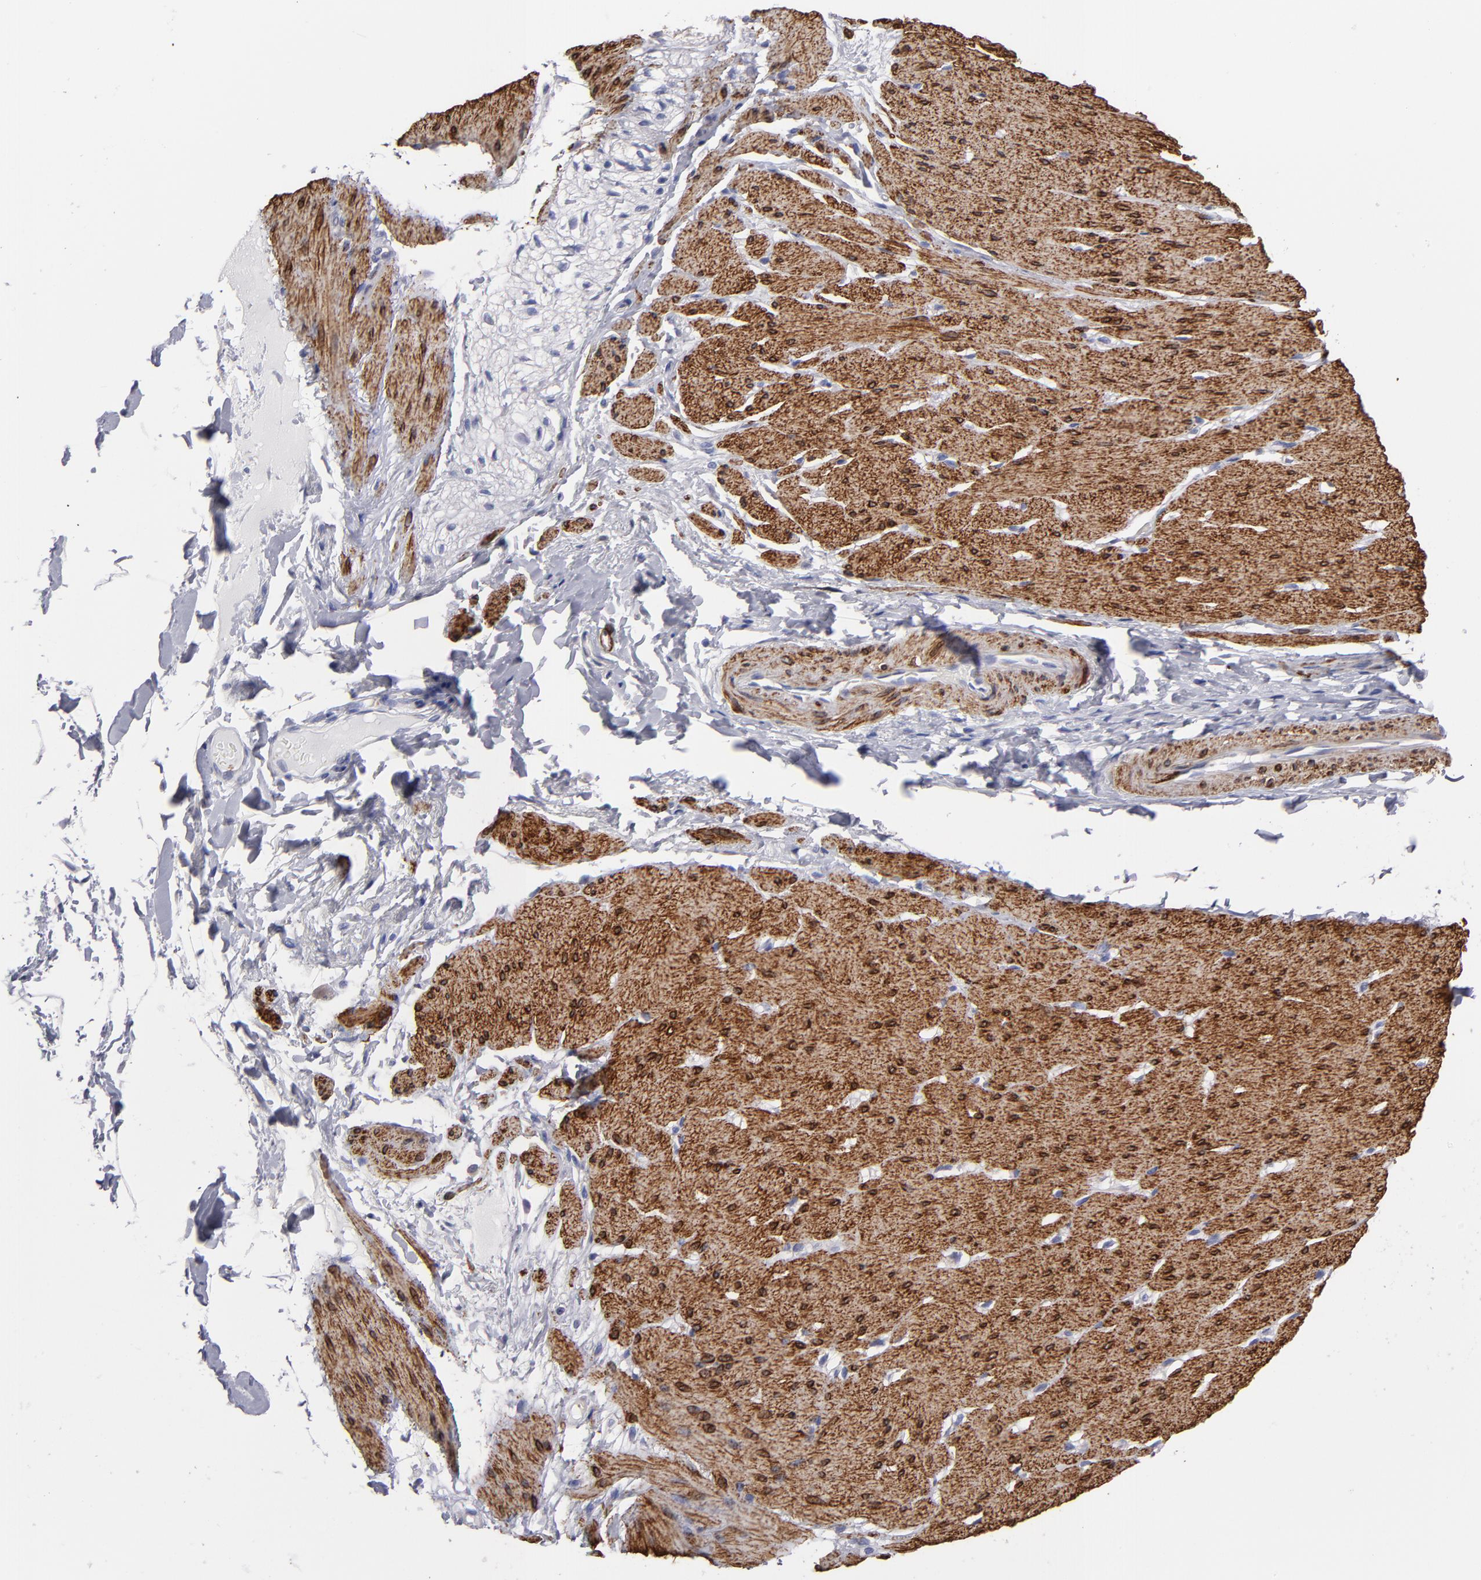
{"staining": {"intensity": "strong", "quantity": ">75%", "location": "cytoplasmic/membranous"}, "tissue": "smooth muscle", "cell_type": "Smooth muscle cells", "image_type": "normal", "snomed": [{"axis": "morphology", "description": "Normal tissue, NOS"}, {"axis": "topography", "description": "Smooth muscle"}, {"axis": "topography", "description": "Colon"}], "caption": "IHC micrograph of normal human smooth muscle stained for a protein (brown), which demonstrates high levels of strong cytoplasmic/membranous expression in approximately >75% of smooth muscle cells.", "gene": "SLMAP", "patient": {"sex": "male", "age": 67}}